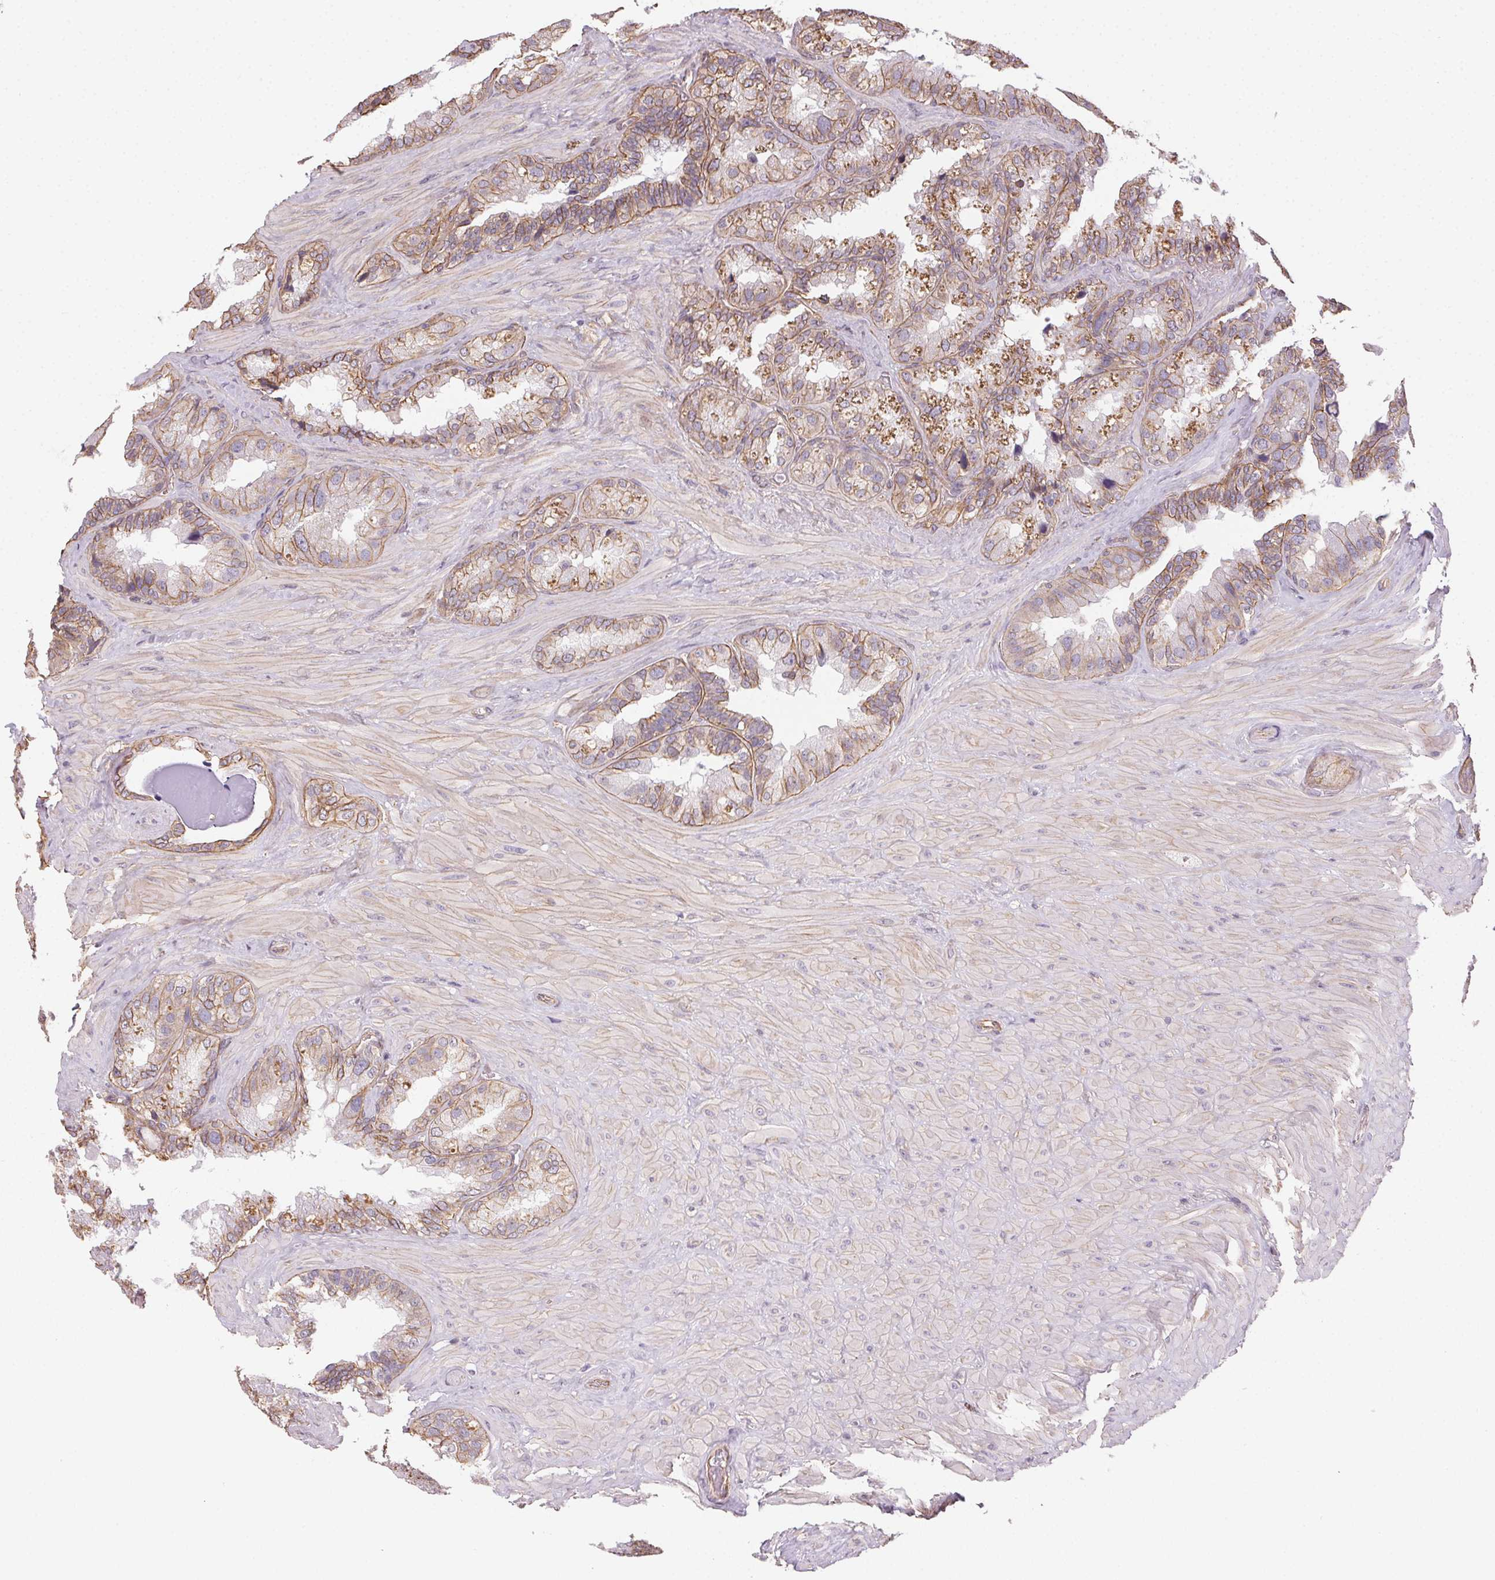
{"staining": {"intensity": "weak", "quantity": "25%-75%", "location": "cytoplasmic/membranous"}, "tissue": "seminal vesicle", "cell_type": "Glandular cells", "image_type": "normal", "snomed": [{"axis": "morphology", "description": "Normal tissue, NOS"}, {"axis": "topography", "description": "Seminal veicle"}], "caption": "Brown immunohistochemical staining in benign seminal vesicle shows weak cytoplasmic/membranous positivity in about 25%-75% of glandular cells. (DAB IHC, brown staining for protein, blue staining for nuclei).", "gene": "PLA2G4F", "patient": {"sex": "male", "age": 60}}